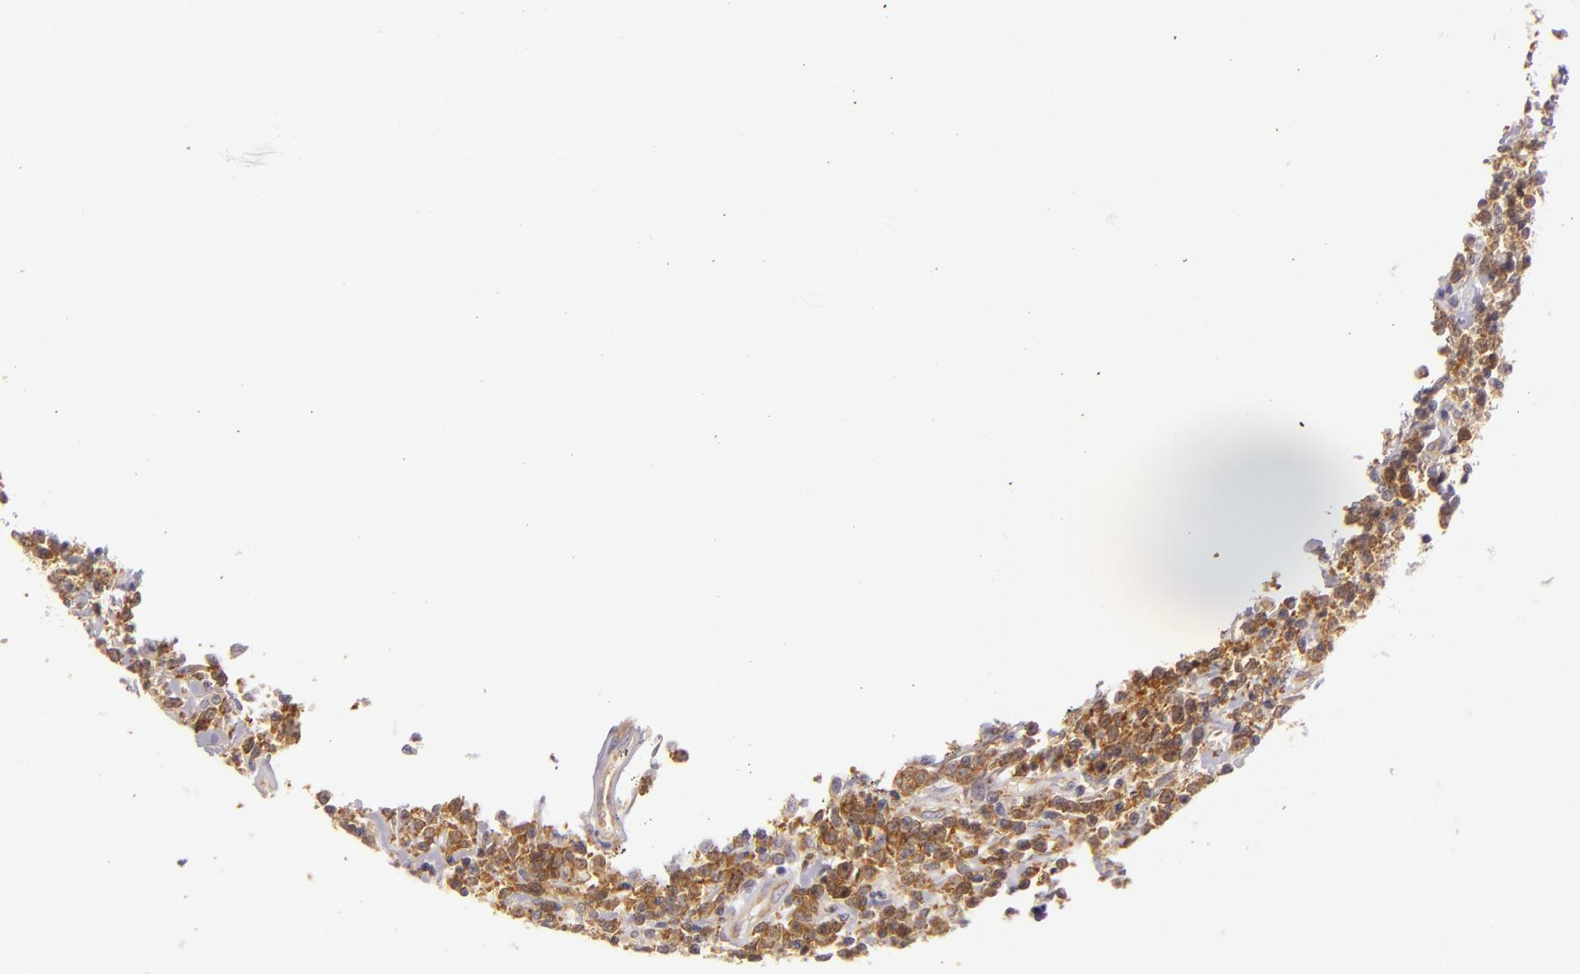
{"staining": {"intensity": "moderate", "quantity": "25%-75%", "location": "cytoplasmic/membranous"}, "tissue": "lymphoma", "cell_type": "Tumor cells", "image_type": "cancer", "snomed": [{"axis": "morphology", "description": "Malignant lymphoma, non-Hodgkin's type, High grade"}, {"axis": "topography", "description": "Colon"}], "caption": "Immunohistochemical staining of human lymphoma demonstrates moderate cytoplasmic/membranous protein staining in approximately 25%-75% of tumor cells.", "gene": "UPF3B", "patient": {"sex": "male", "age": 82}}